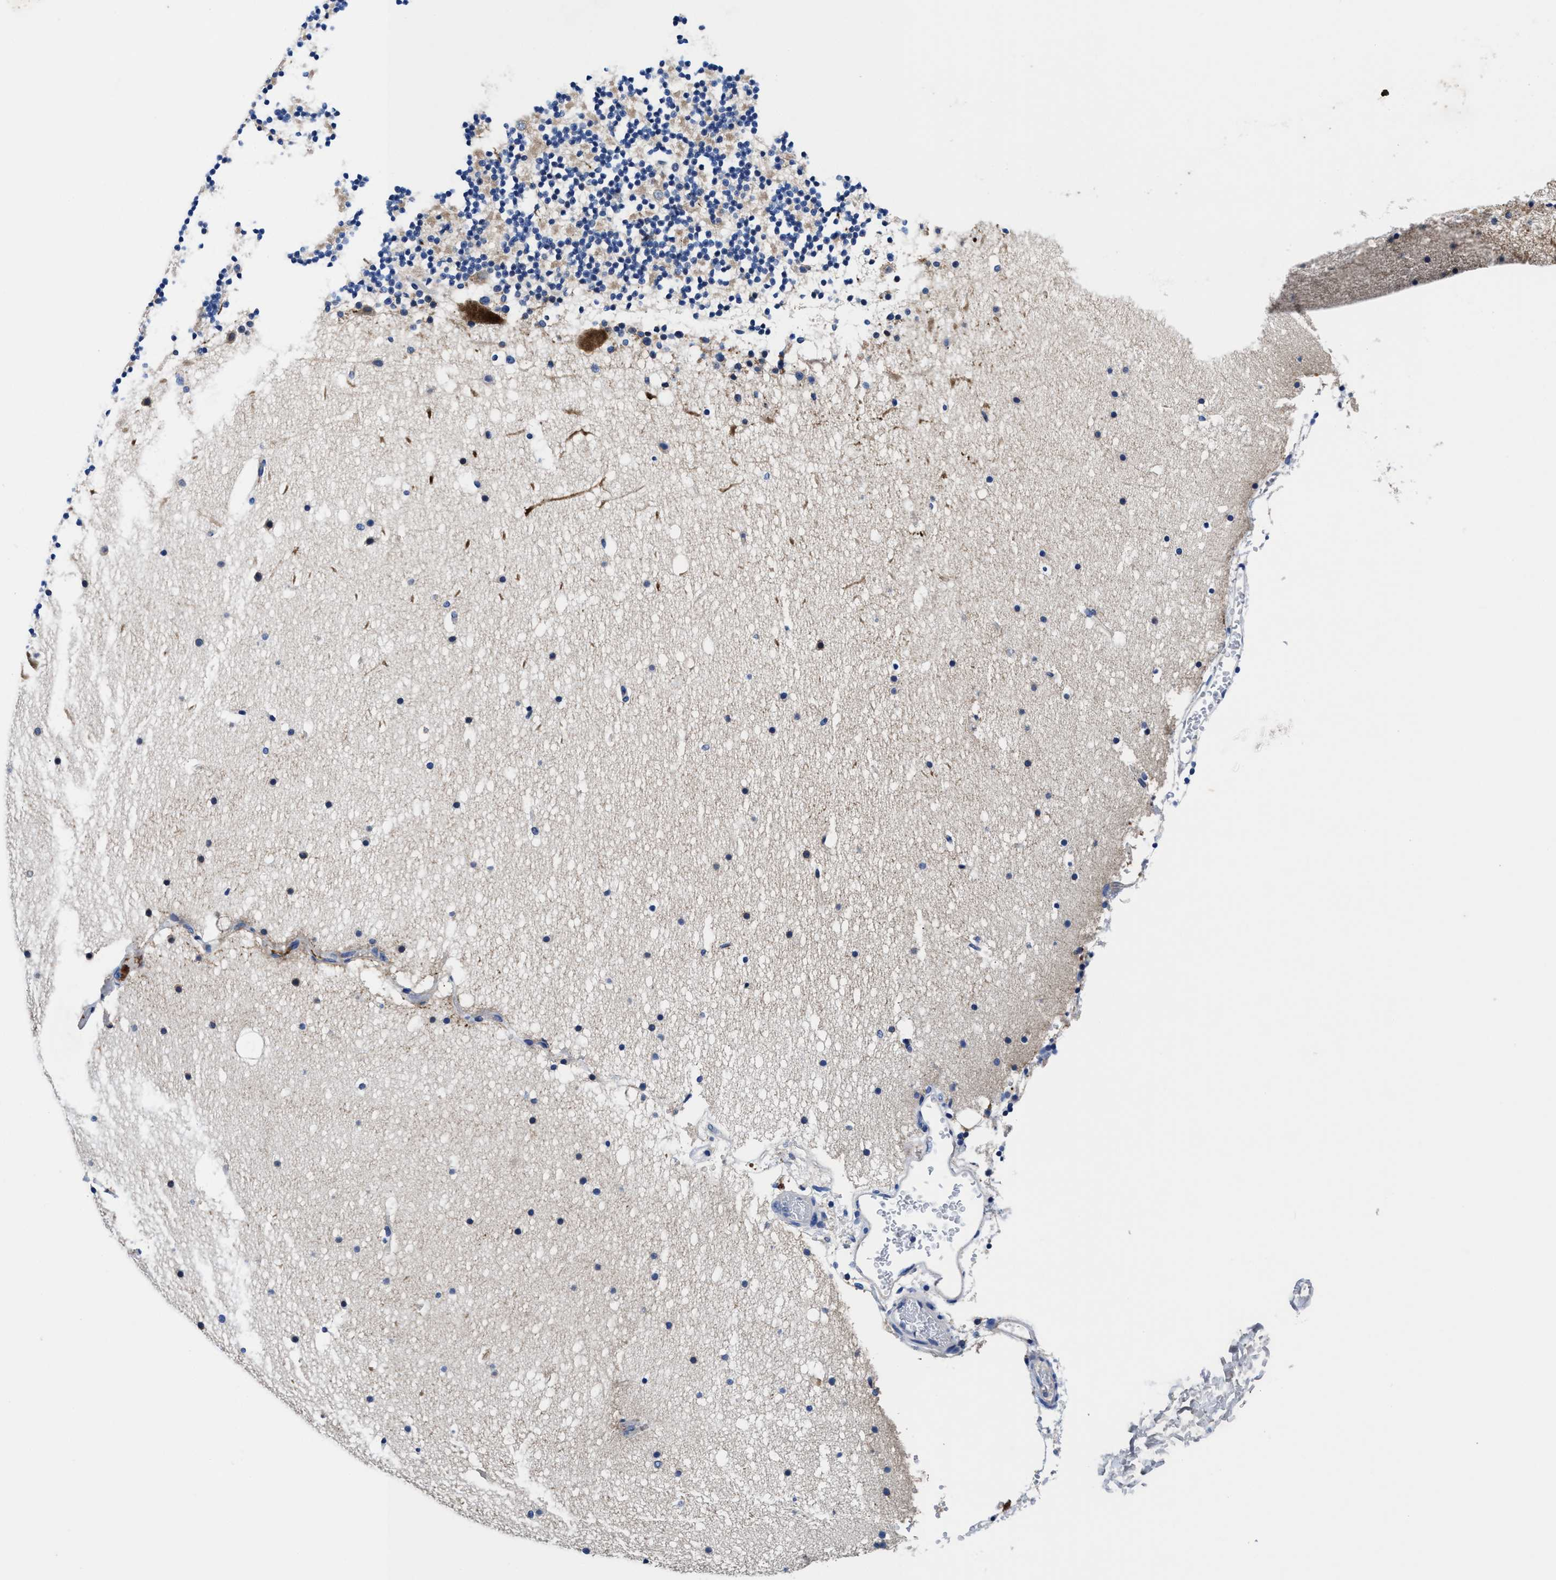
{"staining": {"intensity": "negative", "quantity": "none", "location": "none"}, "tissue": "cerebellum", "cell_type": "Cells in granular layer", "image_type": "normal", "snomed": [{"axis": "morphology", "description": "Normal tissue, NOS"}, {"axis": "topography", "description": "Cerebellum"}], "caption": "This is an immunohistochemistry (IHC) image of unremarkable human cerebellum. There is no expression in cells in granular layer.", "gene": "DHRS13", "patient": {"sex": "male", "age": 57}}